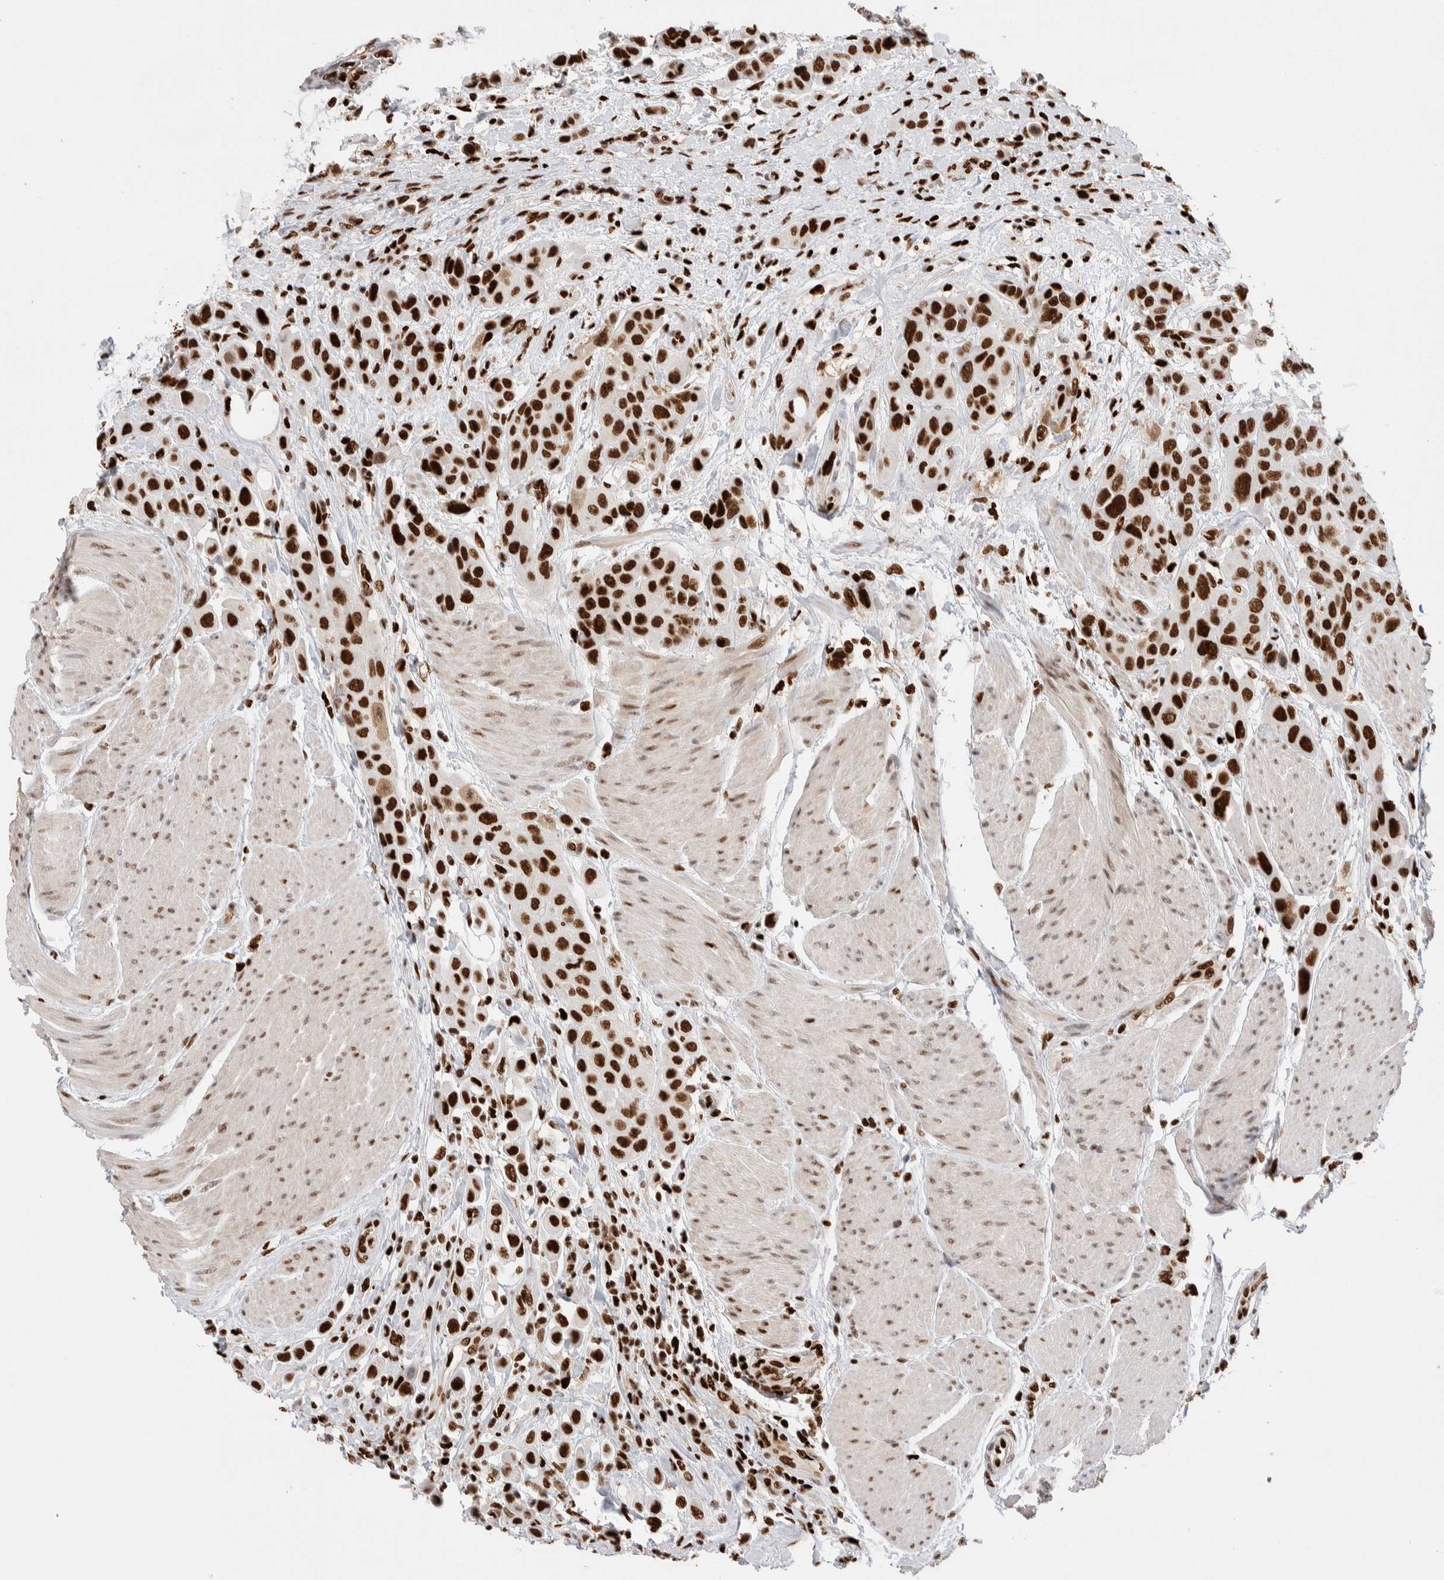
{"staining": {"intensity": "strong", "quantity": ">75%", "location": "nuclear"}, "tissue": "urothelial cancer", "cell_type": "Tumor cells", "image_type": "cancer", "snomed": [{"axis": "morphology", "description": "Urothelial carcinoma, High grade"}, {"axis": "topography", "description": "Urinary bladder"}], "caption": "Protein staining displays strong nuclear expression in about >75% of tumor cells in urothelial carcinoma (high-grade).", "gene": "RNASEK-C17orf49", "patient": {"sex": "male", "age": 50}}